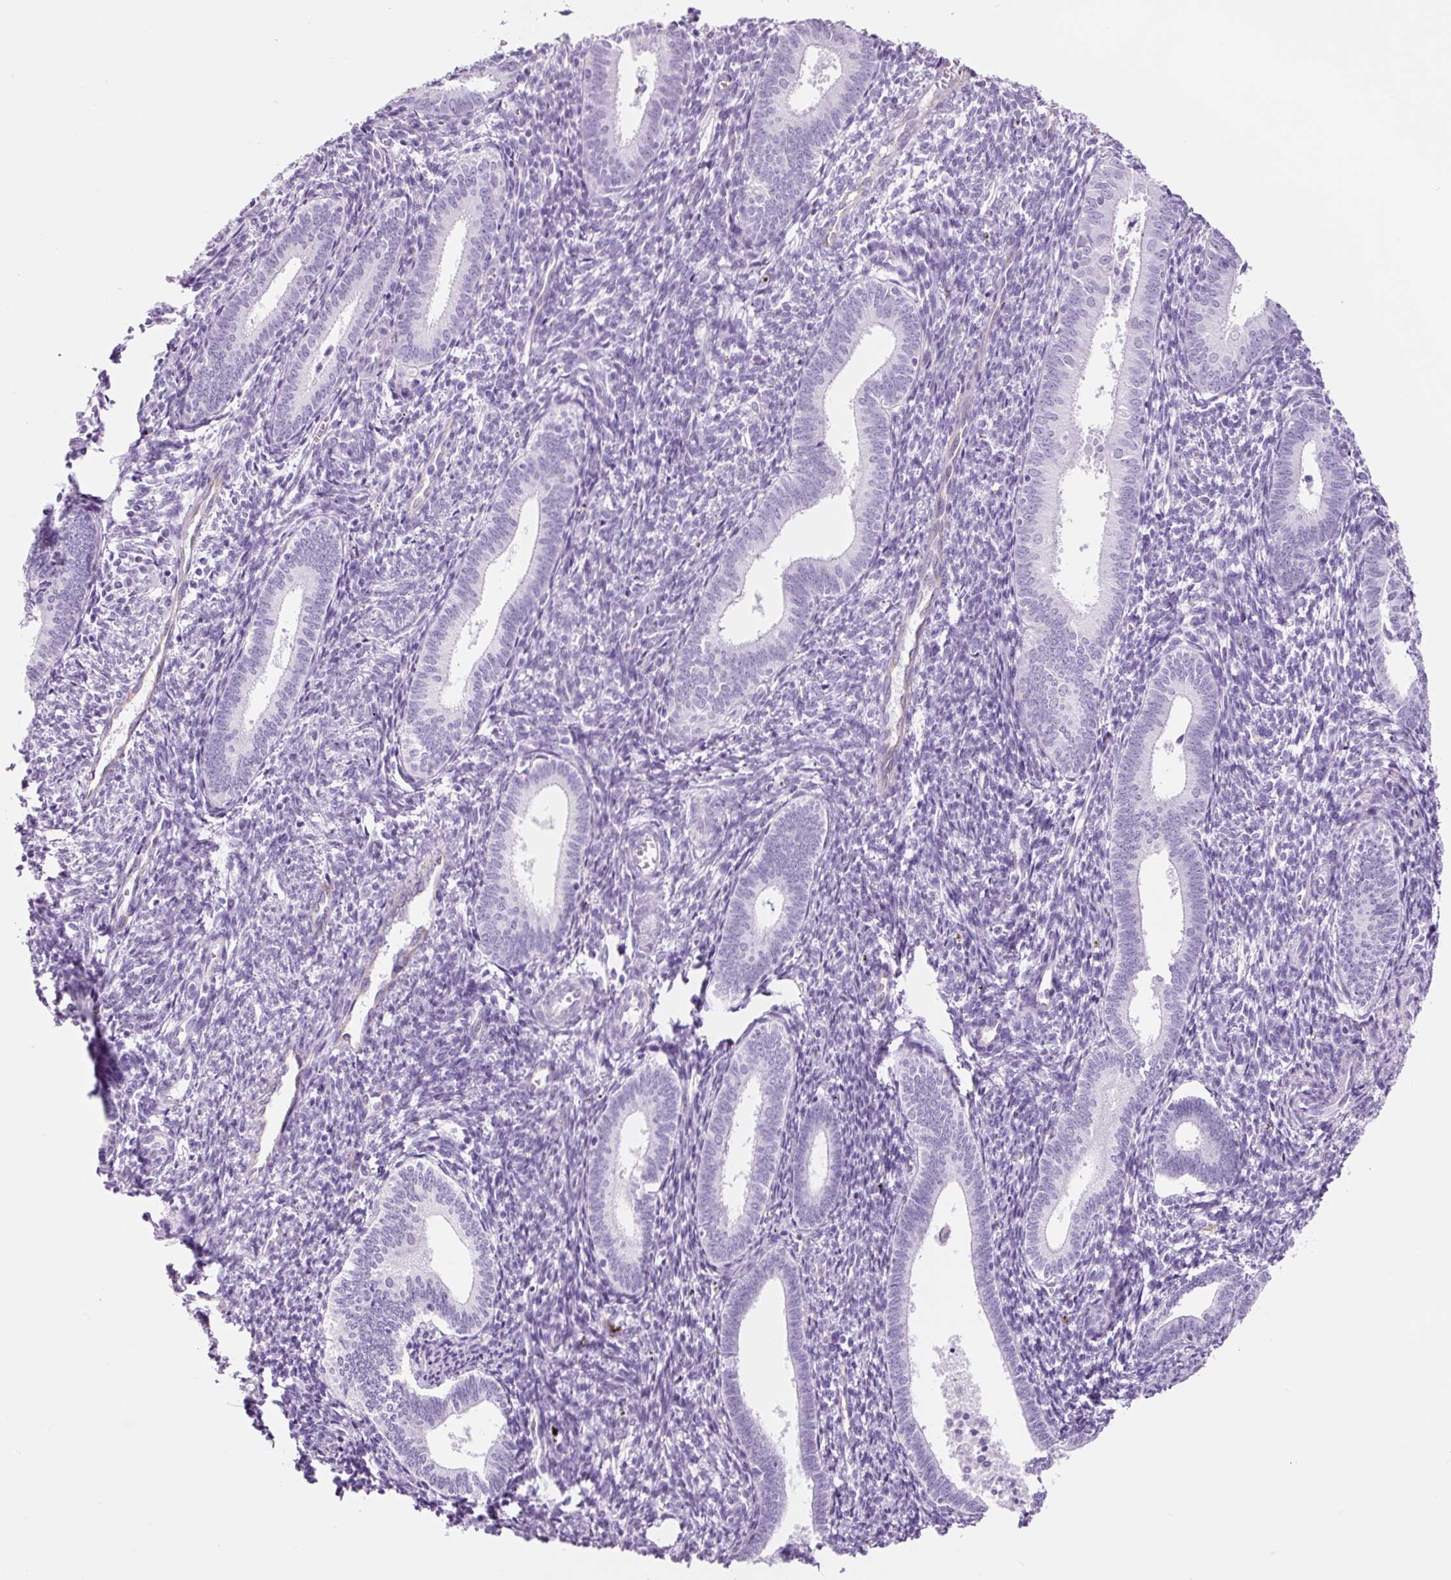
{"staining": {"intensity": "negative", "quantity": "none", "location": "none"}, "tissue": "endometrium", "cell_type": "Cells in endometrial stroma", "image_type": "normal", "snomed": [{"axis": "morphology", "description": "Normal tissue, NOS"}, {"axis": "topography", "description": "Endometrium"}], "caption": "Immunohistochemistry image of unremarkable endometrium: endometrium stained with DAB (3,3'-diaminobenzidine) exhibits no significant protein expression in cells in endometrial stroma.", "gene": "ADSS1", "patient": {"sex": "female", "age": 41}}